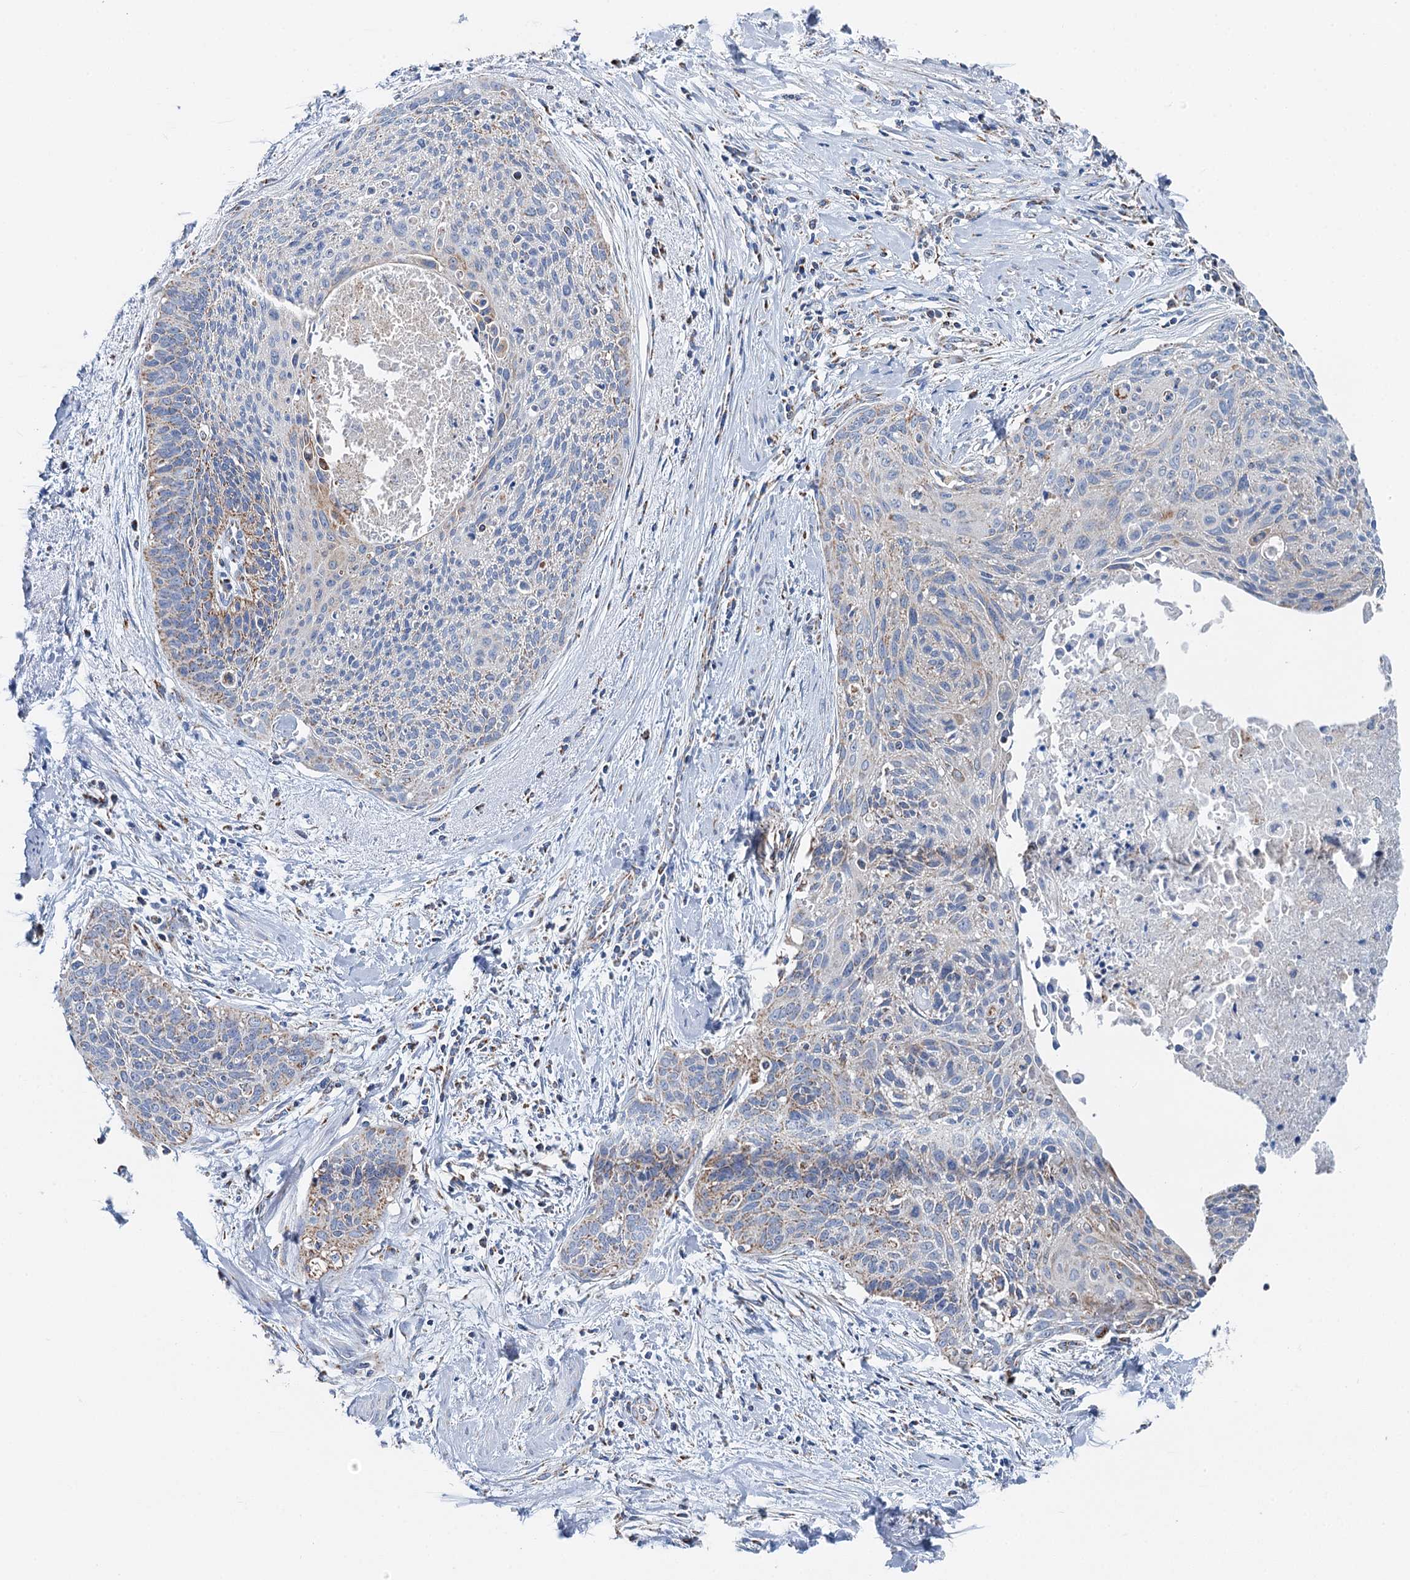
{"staining": {"intensity": "moderate", "quantity": "<25%", "location": "cytoplasmic/membranous"}, "tissue": "cervical cancer", "cell_type": "Tumor cells", "image_type": "cancer", "snomed": [{"axis": "morphology", "description": "Squamous cell carcinoma, NOS"}, {"axis": "topography", "description": "Cervix"}], "caption": "Cervical cancer tissue reveals moderate cytoplasmic/membranous positivity in about <25% of tumor cells Nuclei are stained in blue.", "gene": "IVD", "patient": {"sex": "female", "age": 55}}